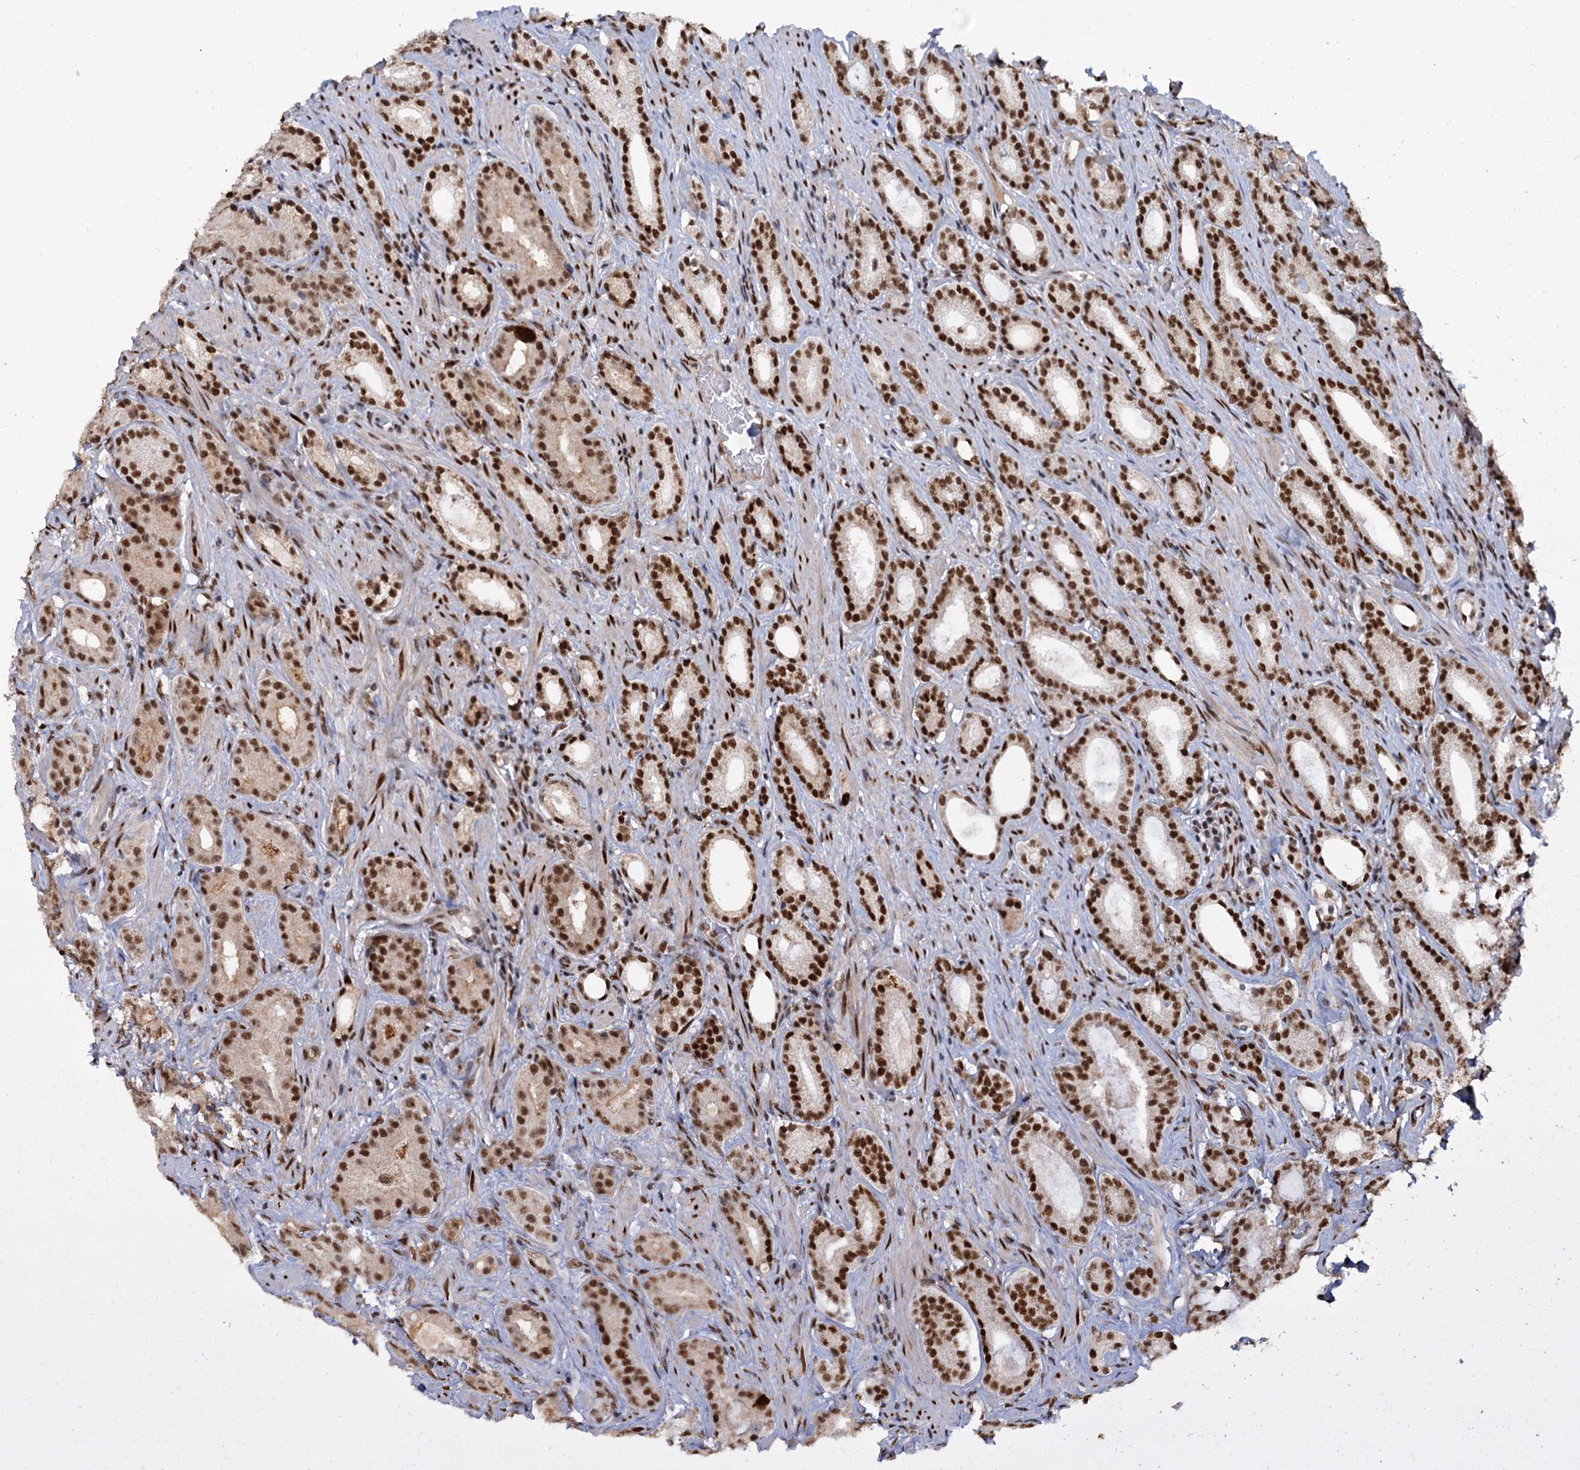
{"staining": {"intensity": "moderate", "quantity": ">75%", "location": "nuclear"}, "tissue": "prostate cancer", "cell_type": "Tumor cells", "image_type": "cancer", "snomed": [{"axis": "morphology", "description": "Adenocarcinoma, Low grade"}, {"axis": "topography", "description": "Prostate"}], "caption": "There is medium levels of moderate nuclear positivity in tumor cells of prostate cancer (low-grade adenocarcinoma), as demonstrated by immunohistochemical staining (brown color).", "gene": "WBP4", "patient": {"sex": "male", "age": 71}}